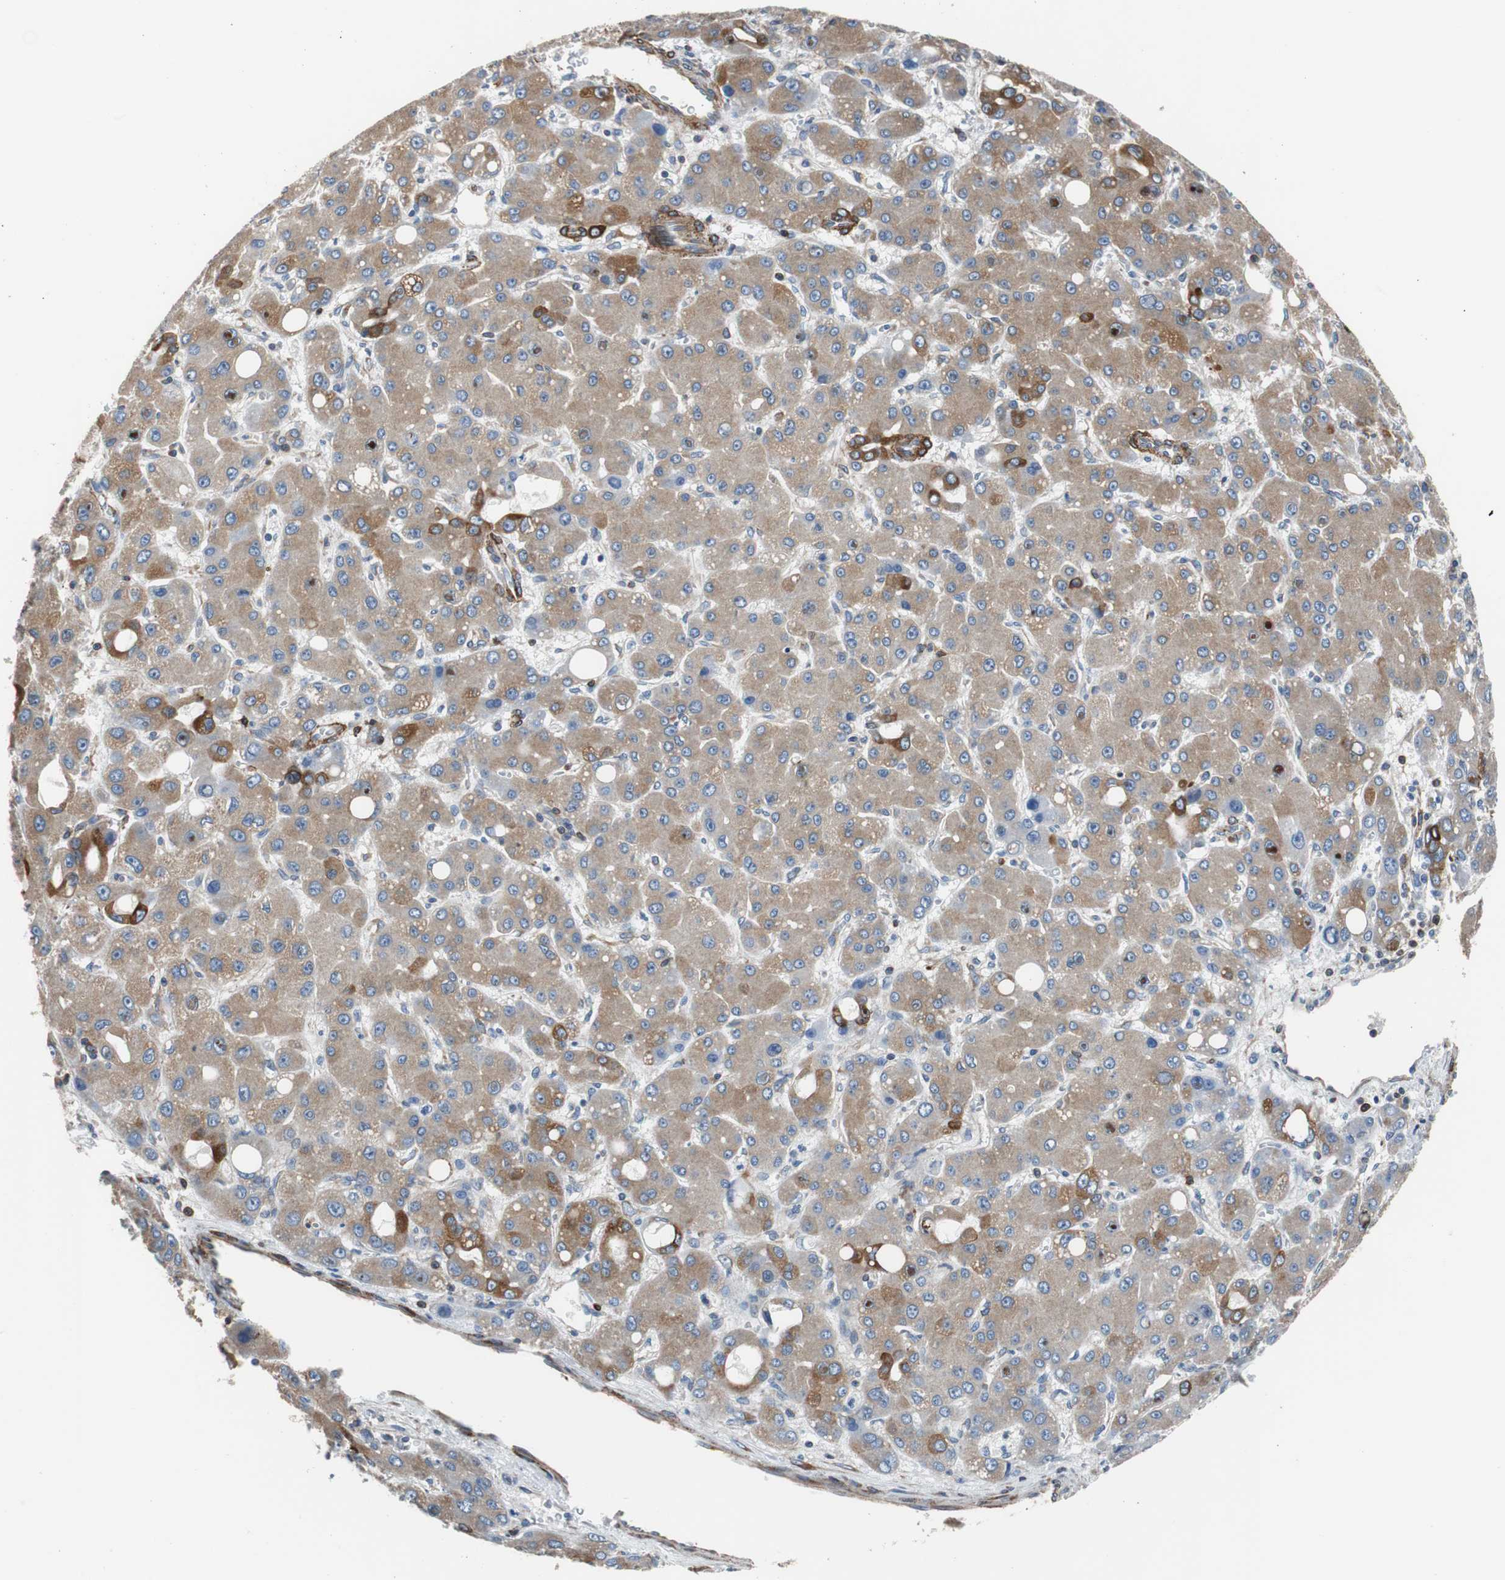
{"staining": {"intensity": "moderate", "quantity": ">75%", "location": "cytoplasmic/membranous"}, "tissue": "liver cancer", "cell_type": "Tumor cells", "image_type": "cancer", "snomed": [{"axis": "morphology", "description": "Carcinoma, Hepatocellular, NOS"}, {"axis": "topography", "description": "Liver"}], "caption": "Immunohistochemical staining of human liver cancer (hepatocellular carcinoma) shows medium levels of moderate cytoplasmic/membranous expression in approximately >75% of tumor cells.", "gene": "PBXIP1", "patient": {"sex": "male", "age": 55}}